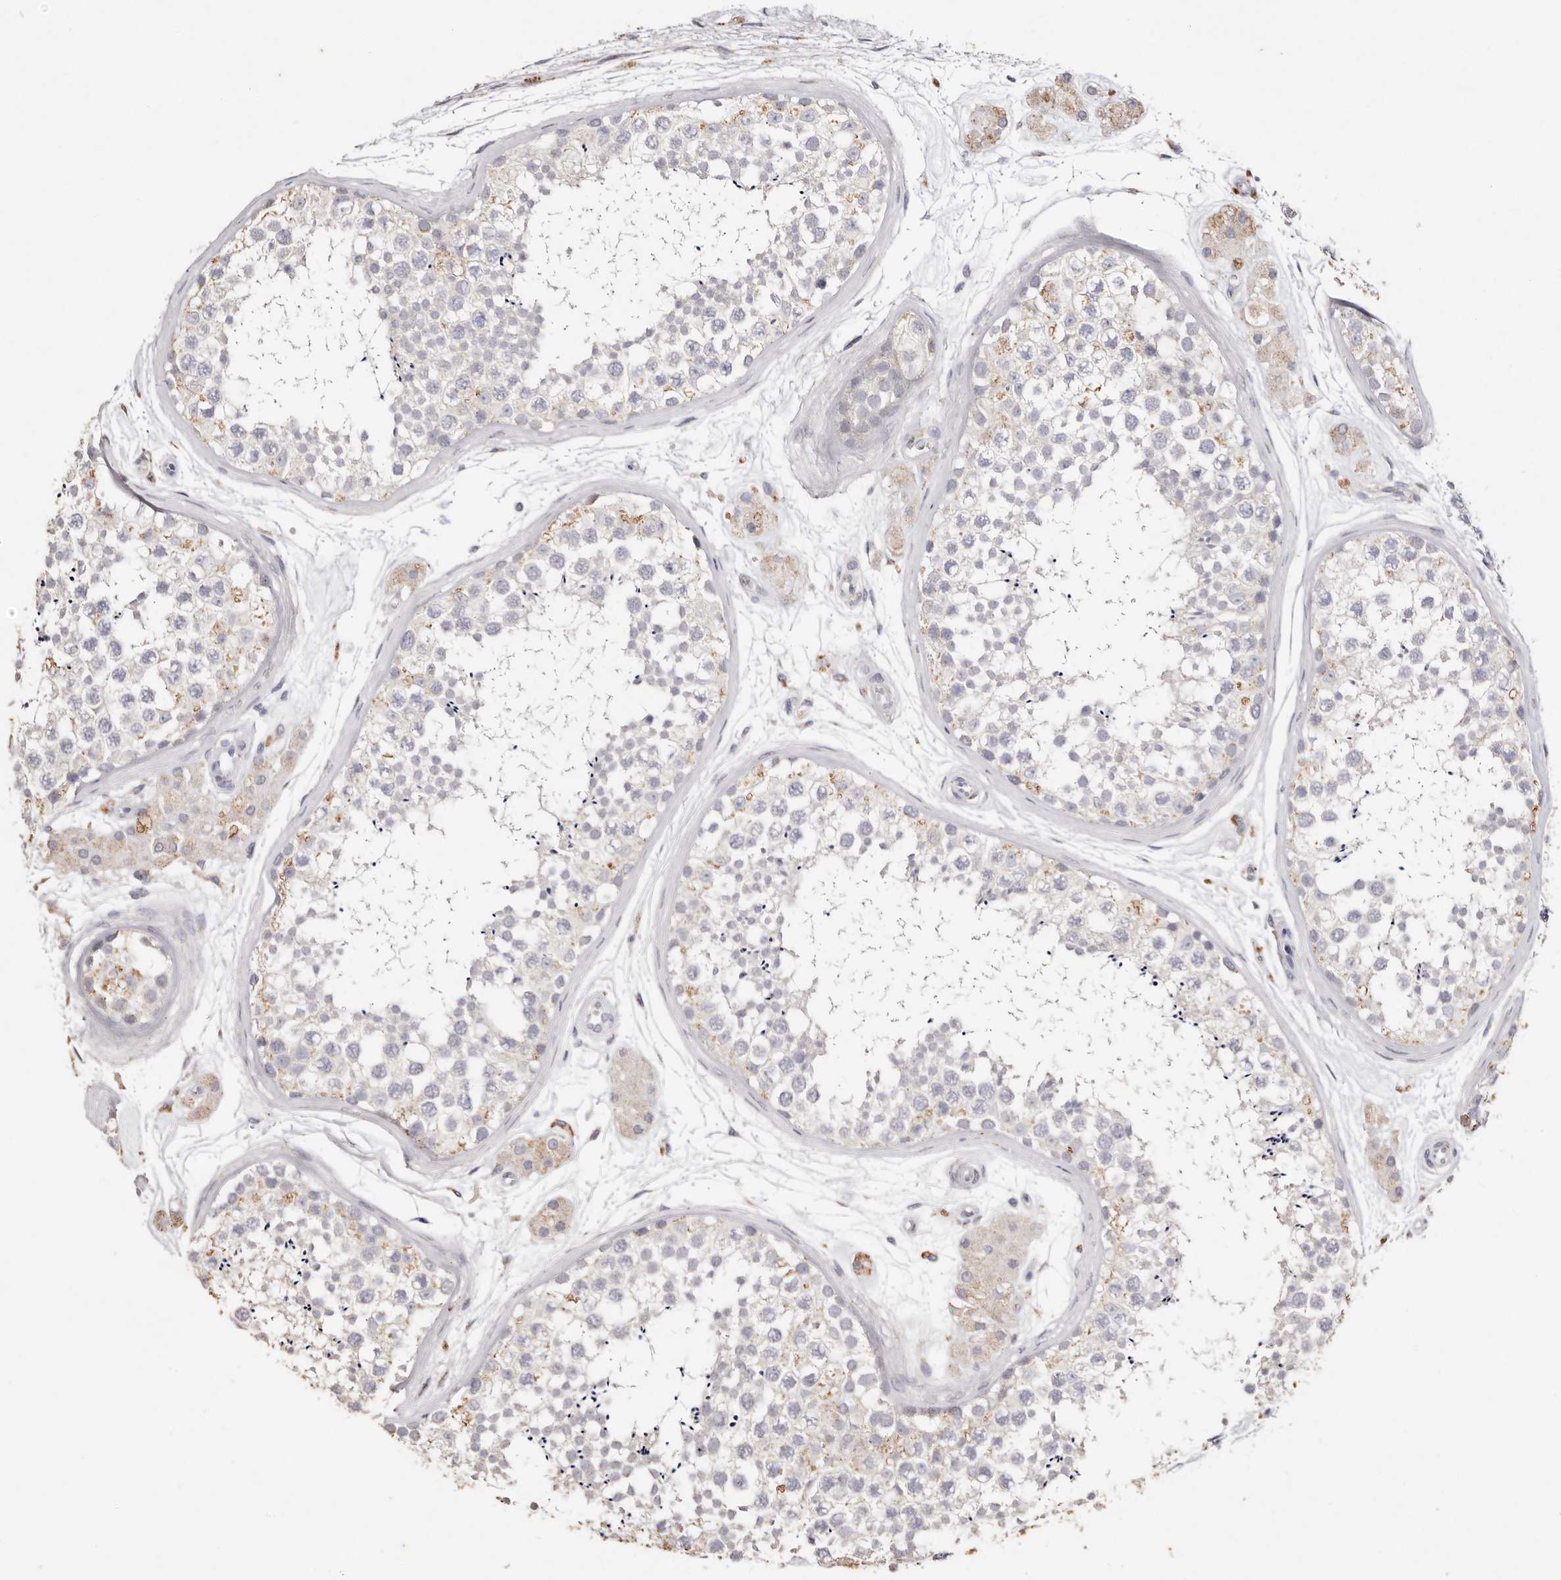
{"staining": {"intensity": "moderate", "quantity": "<25%", "location": "cytoplasmic/membranous"}, "tissue": "testis", "cell_type": "Cells in seminiferous ducts", "image_type": "normal", "snomed": [{"axis": "morphology", "description": "Normal tissue, NOS"}, {"axis": "topography", "description": "Testis"}], "caption": "Protein analysis of normal testis reveals moderate cytoplasmic/membranous expression in about <25% of cells in seminiferous ducts.", "gene": "LGALS7B", "patient": {"sex": "male", "age": 56}}